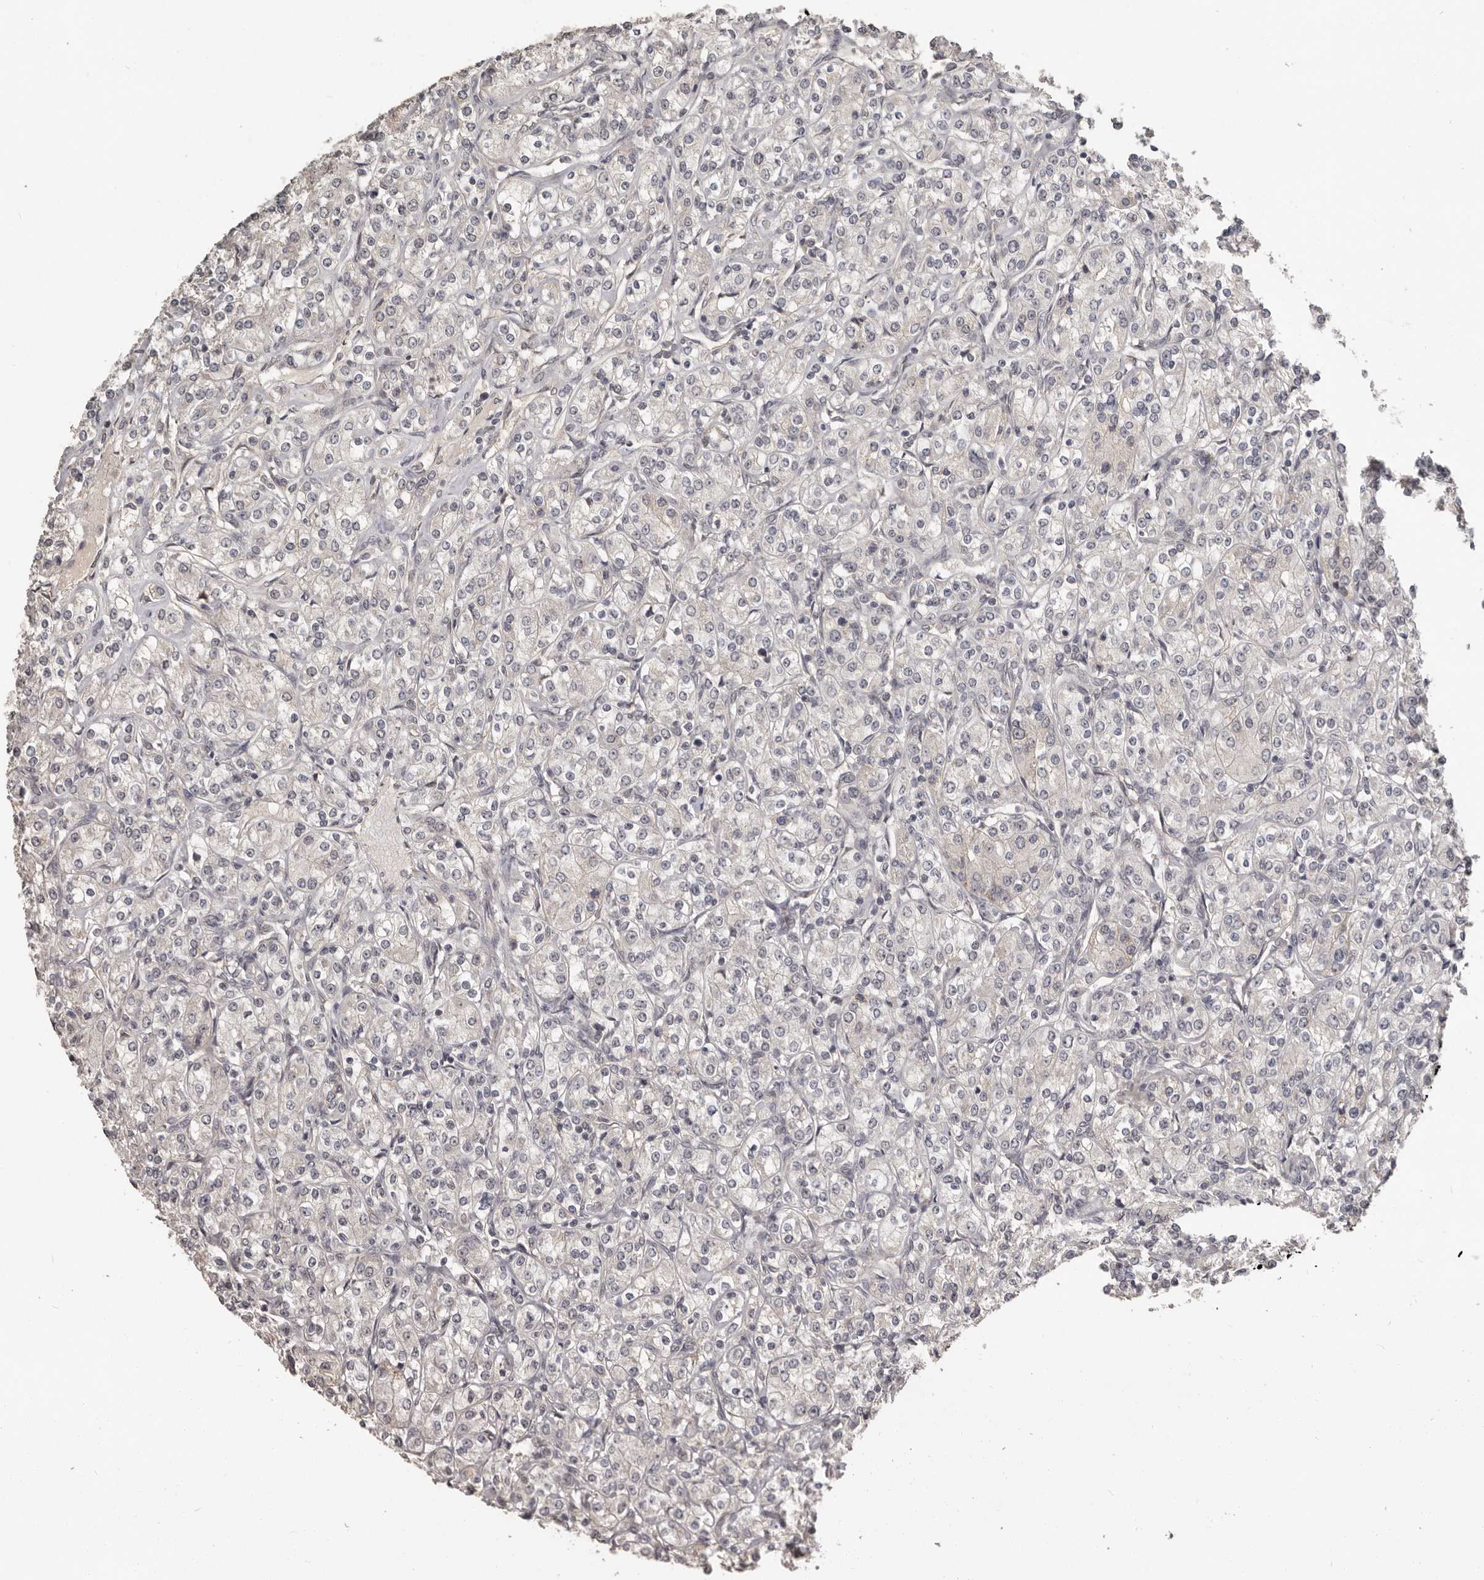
{"staining": {"intensity": "weak", "quantity": "<25%", "location": "cytoplasmic/membranous"}, "tissue": "renal cancer", "cell_type": "Tumor cells", "image_type": "cancer", "snomed": [{"axis": "morphology", "description": "Adenocarcinoma, NOS"}, {"axis": "topography", "description": "Kidney"}], "caption": "Adenocarcinoma (renal) stained for a protein using immunohistochemistry (IHC) shows no staining tumor cells.", "gene": "ZFP14", "patient": {"sex": "male", "age": 77}}